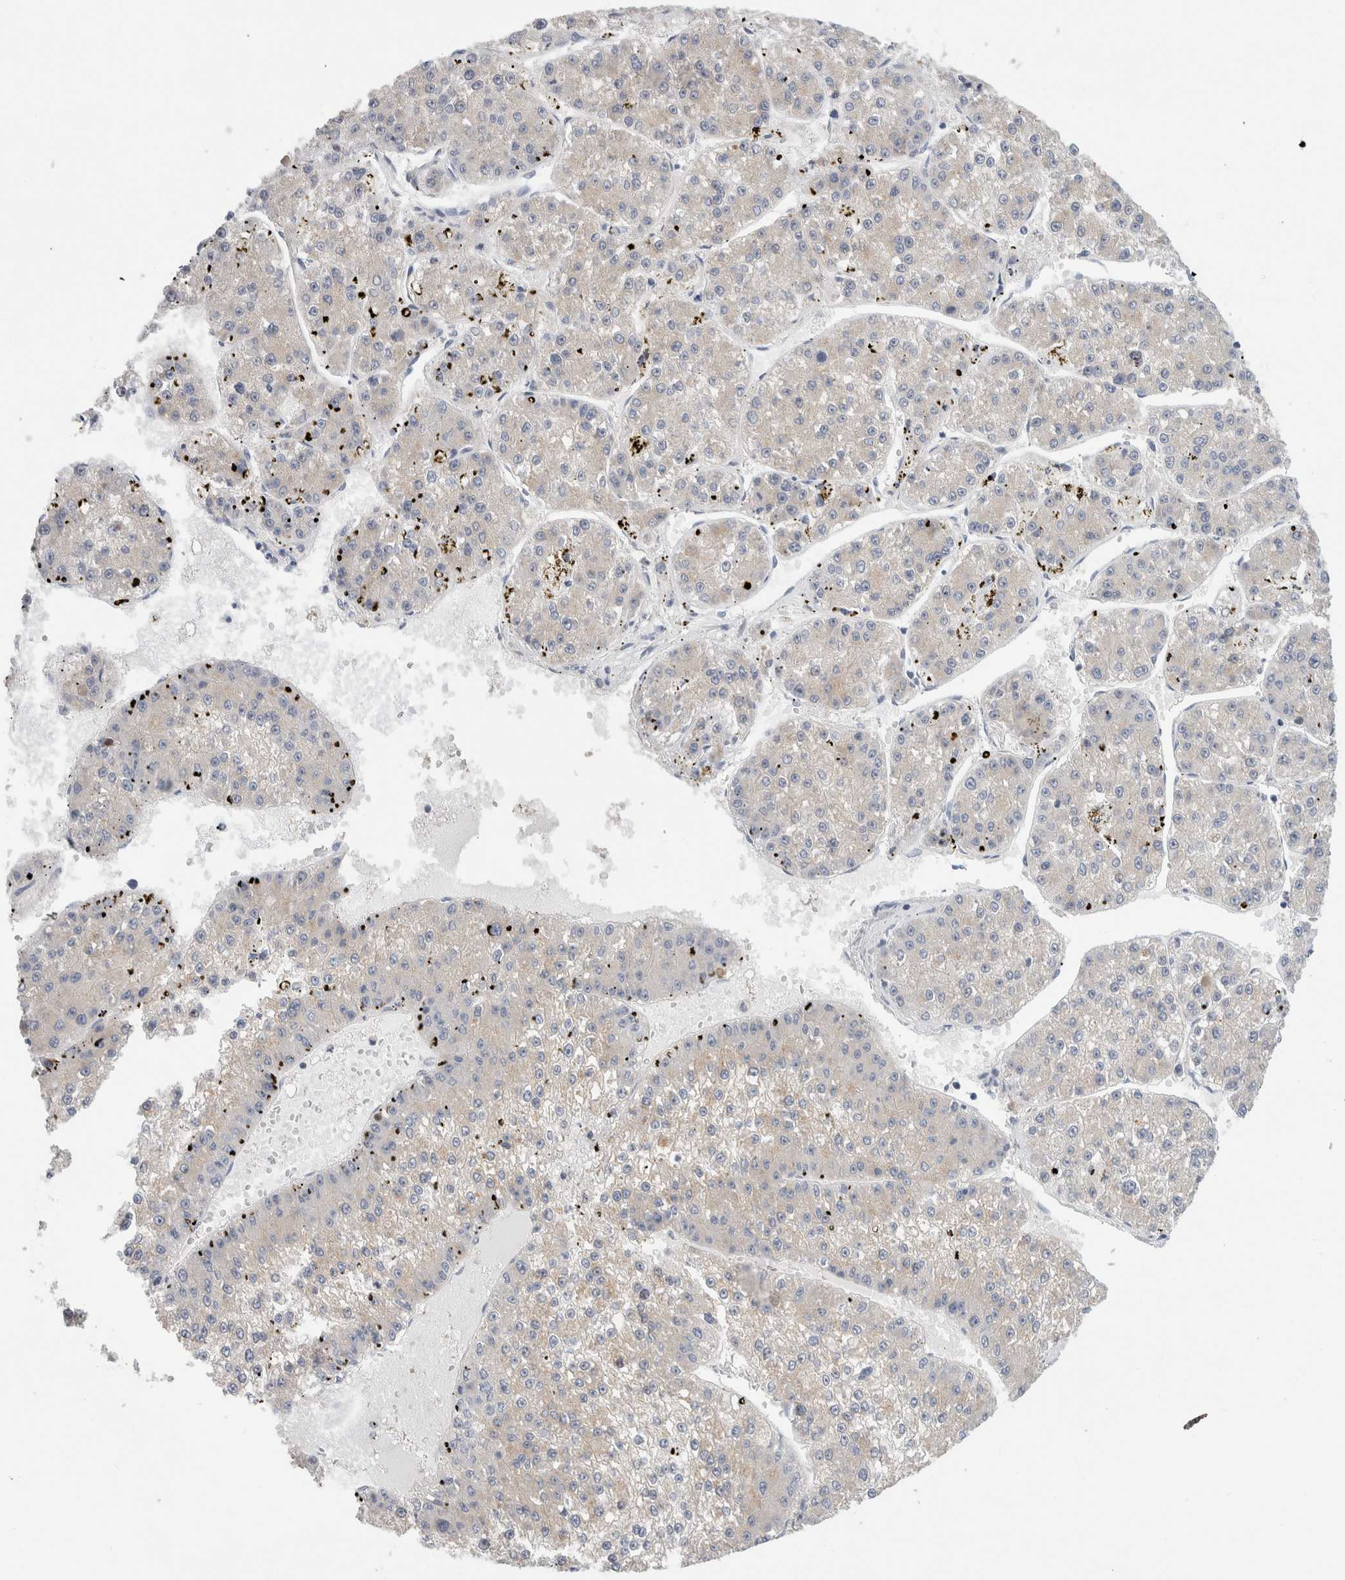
{"staining": {"intensity": "weak", "quantity": "<25%", "location": "cytoplasmic/membranous"}, "tissue": "liver cancer", "cell_type": "Tumor cells", "image_type": "cancer", "snomed": [{"axis": "morphology", "description": "Carcinoma, Hepatocellular, NOS"}, {"axis": "topography", "description": "Liver"}], "caption": "A high-resolution histopathology image shows IHC staining of hepatocellular carcinoma (liver), which exhibits no significant staining in tumor cells.", "gene": "SLC20A2", "patient": {"sex": "female", "age": 73}}